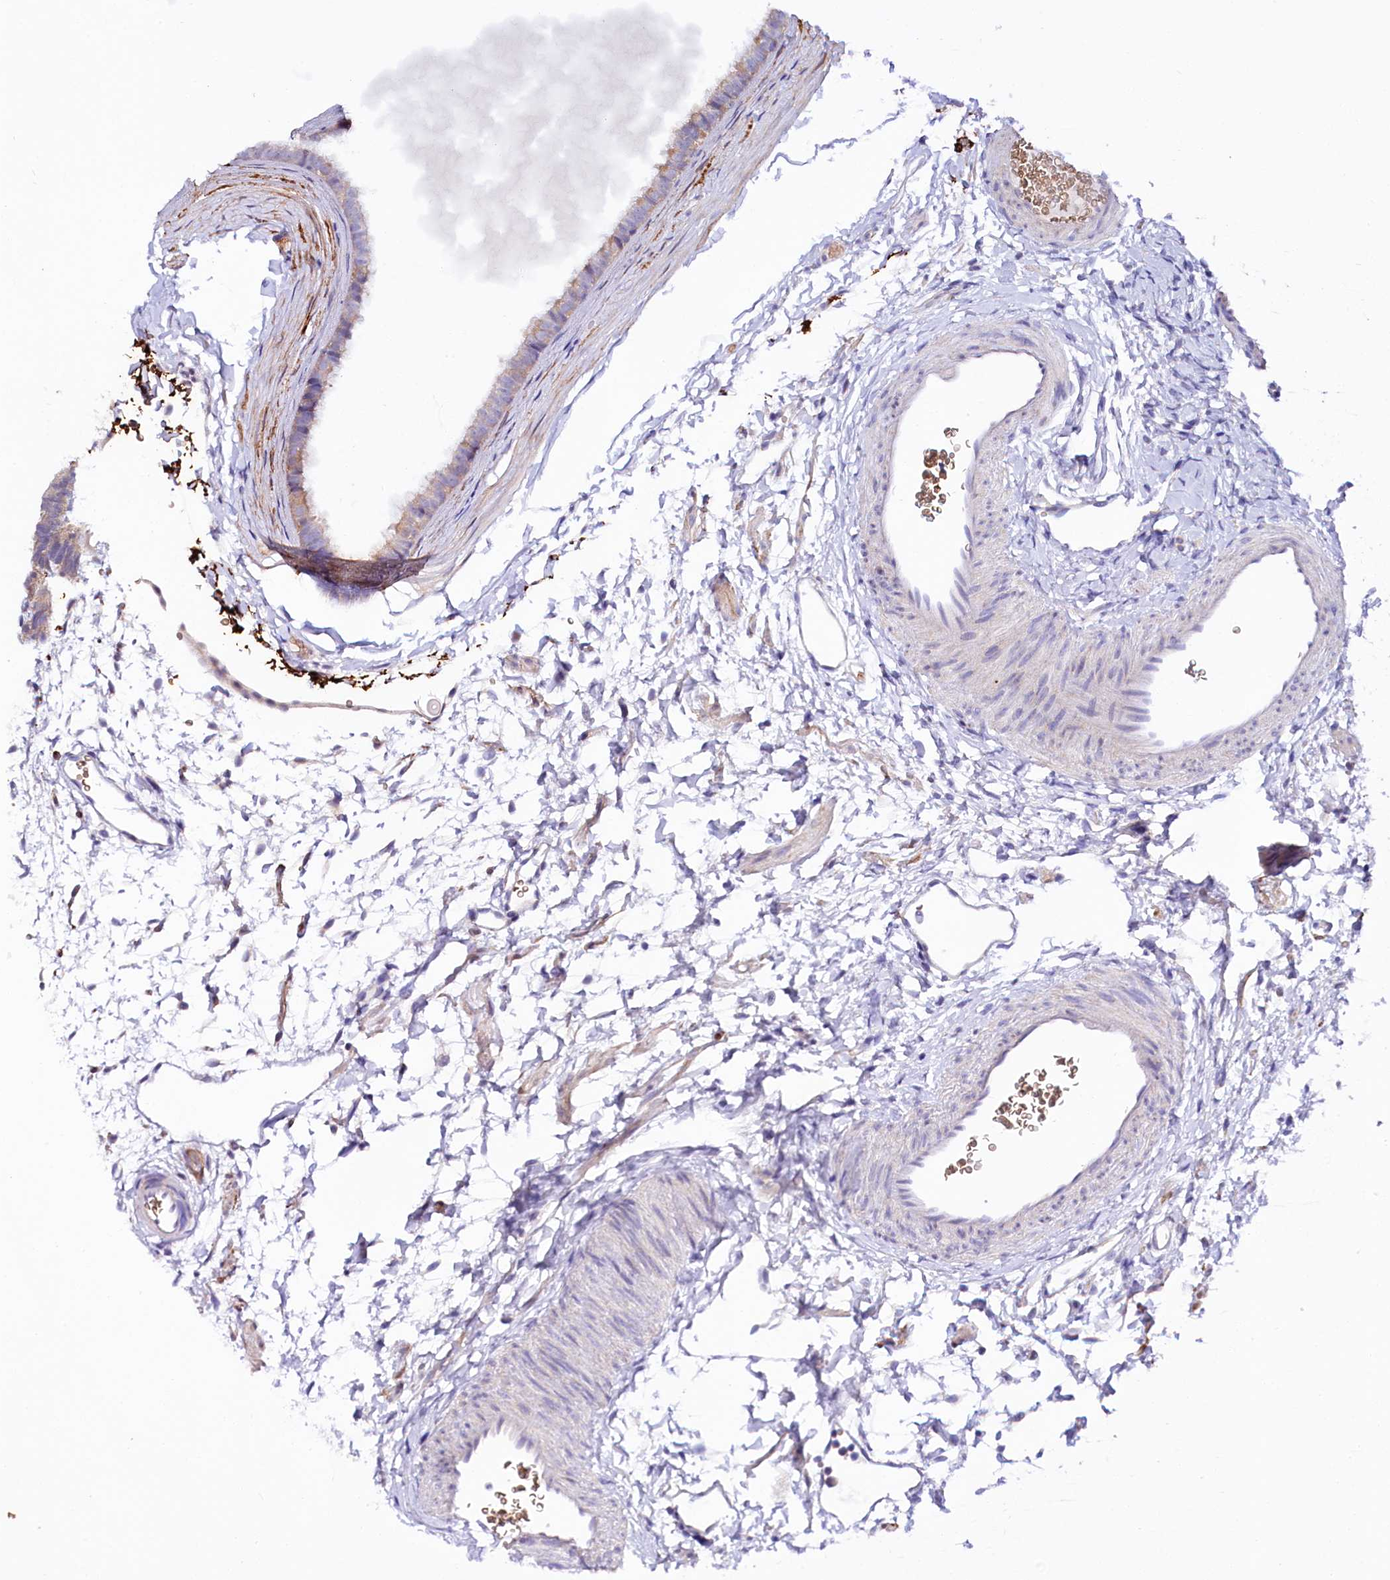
{"staining": {"intensity": "moderate", "quantity": ">75%", "location": "cytoplasmic/membranous"}, "tissue": "fallopian tube", "cell_type": "Glandular cells", "image_type": "normal", "snomed": [{"axis": "morphology", "description": "Normal tissue, NOS"}, {"axis": "topography", "description": "Fallopian tube"}], "caption": "DAB (3,3'-diaminobenzidine) immunohistochemical staining of benign fallopian tube shows moderate cytoplasmic/membranous protein expression in about >75% of glandular cells. (Brightfield microscopy of DAB IHC at high magnification).", "gene": "CEP295", "patient": {"sex": "female", "age": 35}}